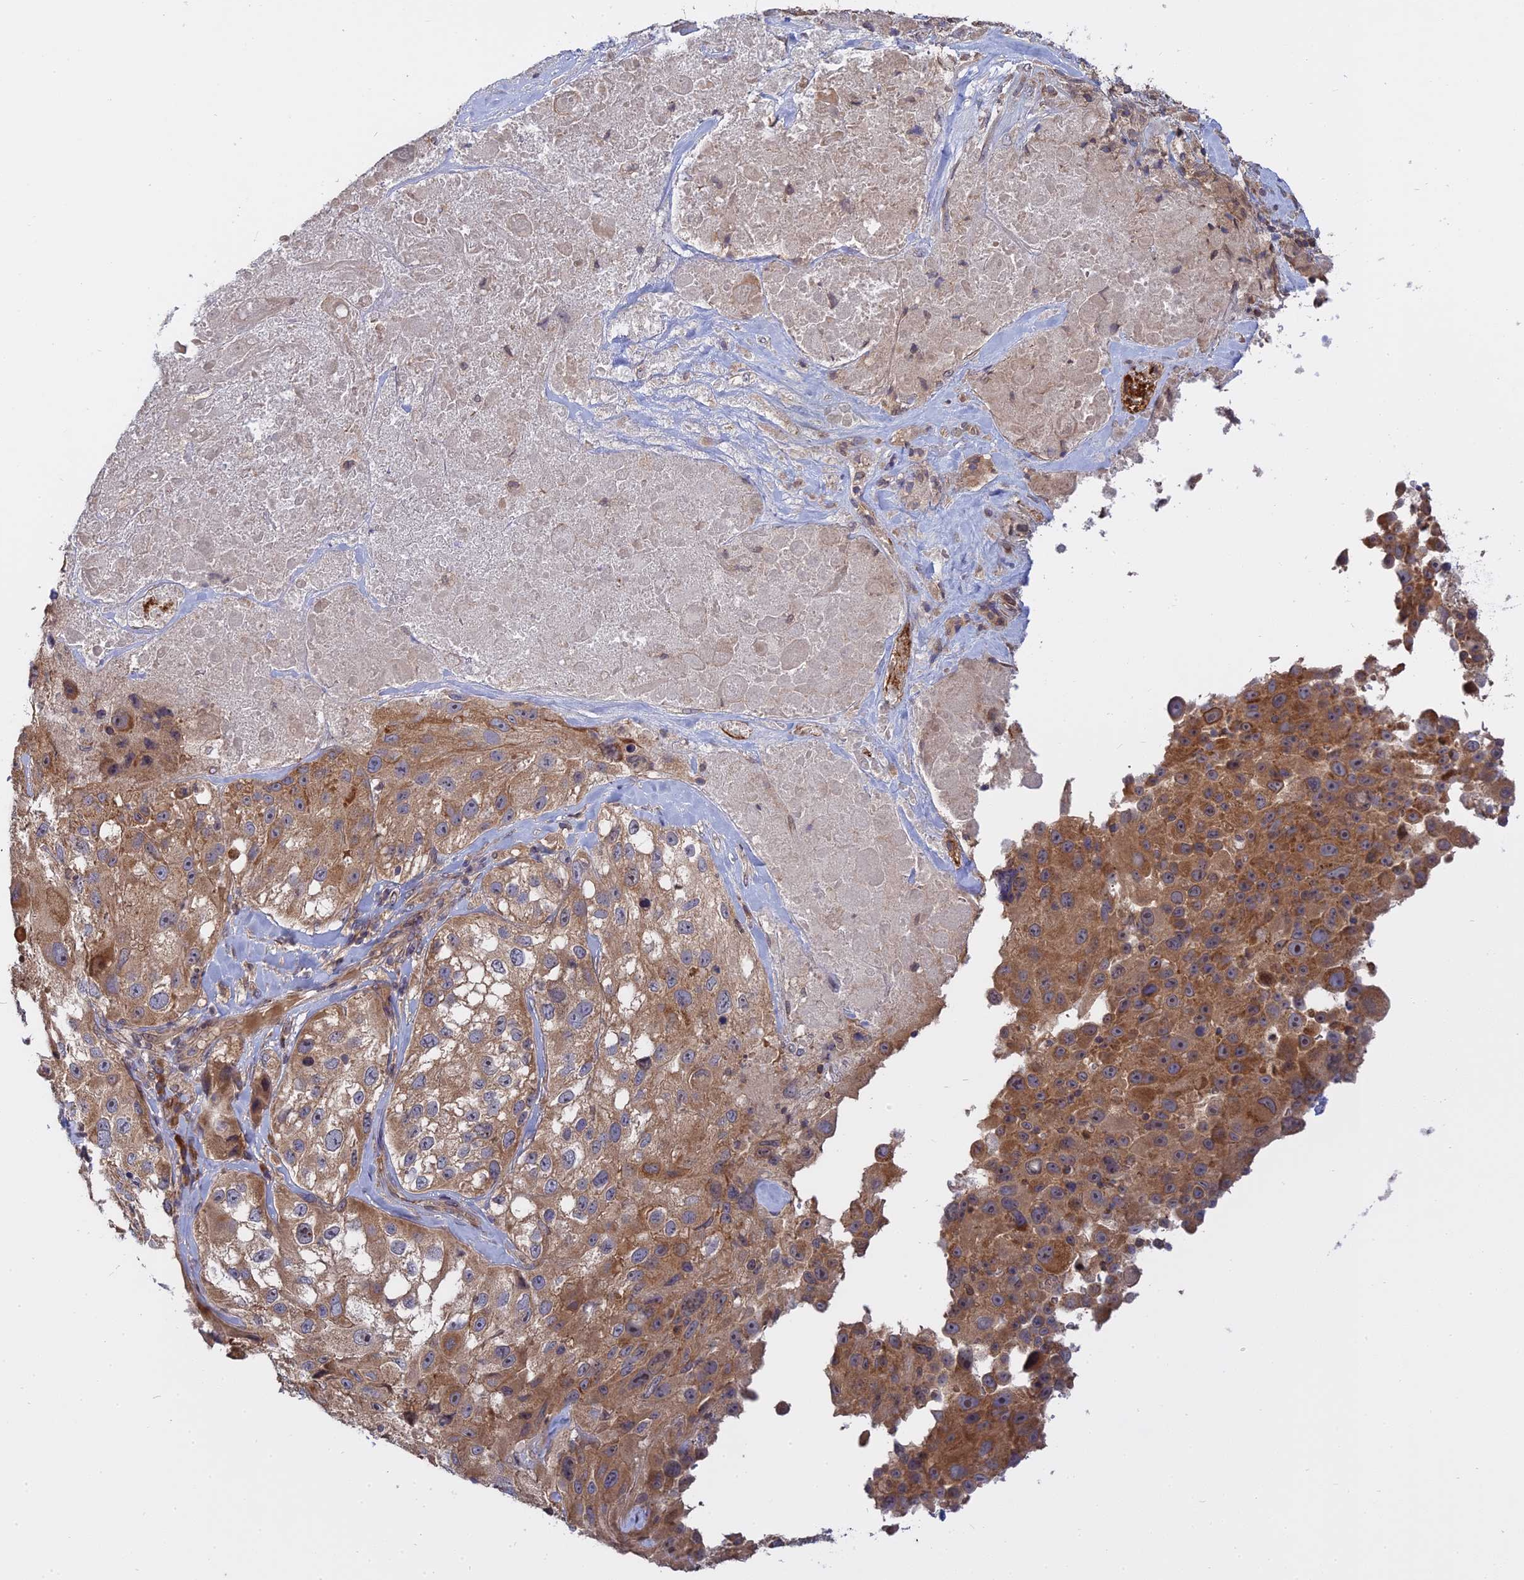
{"staining": {"intensity": "moderate", "quantity": ">75%", "location": "cytoplasmic/membranous"}, "tissue": "melanoma", "cell_type": "Tumor cells", "image_type": "cancer", "snomed": [{"axis": "morphology", "description": "Malignant melanoma, Metastatic site"}, {"axis": "topography", "description": "Lymph node"}], "caption": "Malignant melanoma (metastatic site) stained with immunohistochemistry shows moderate cytoplasmic/membranous expression in about >75% of tumor cells.", "gene": "IL21R", "patient": {"sex": "male", "age": 62}}